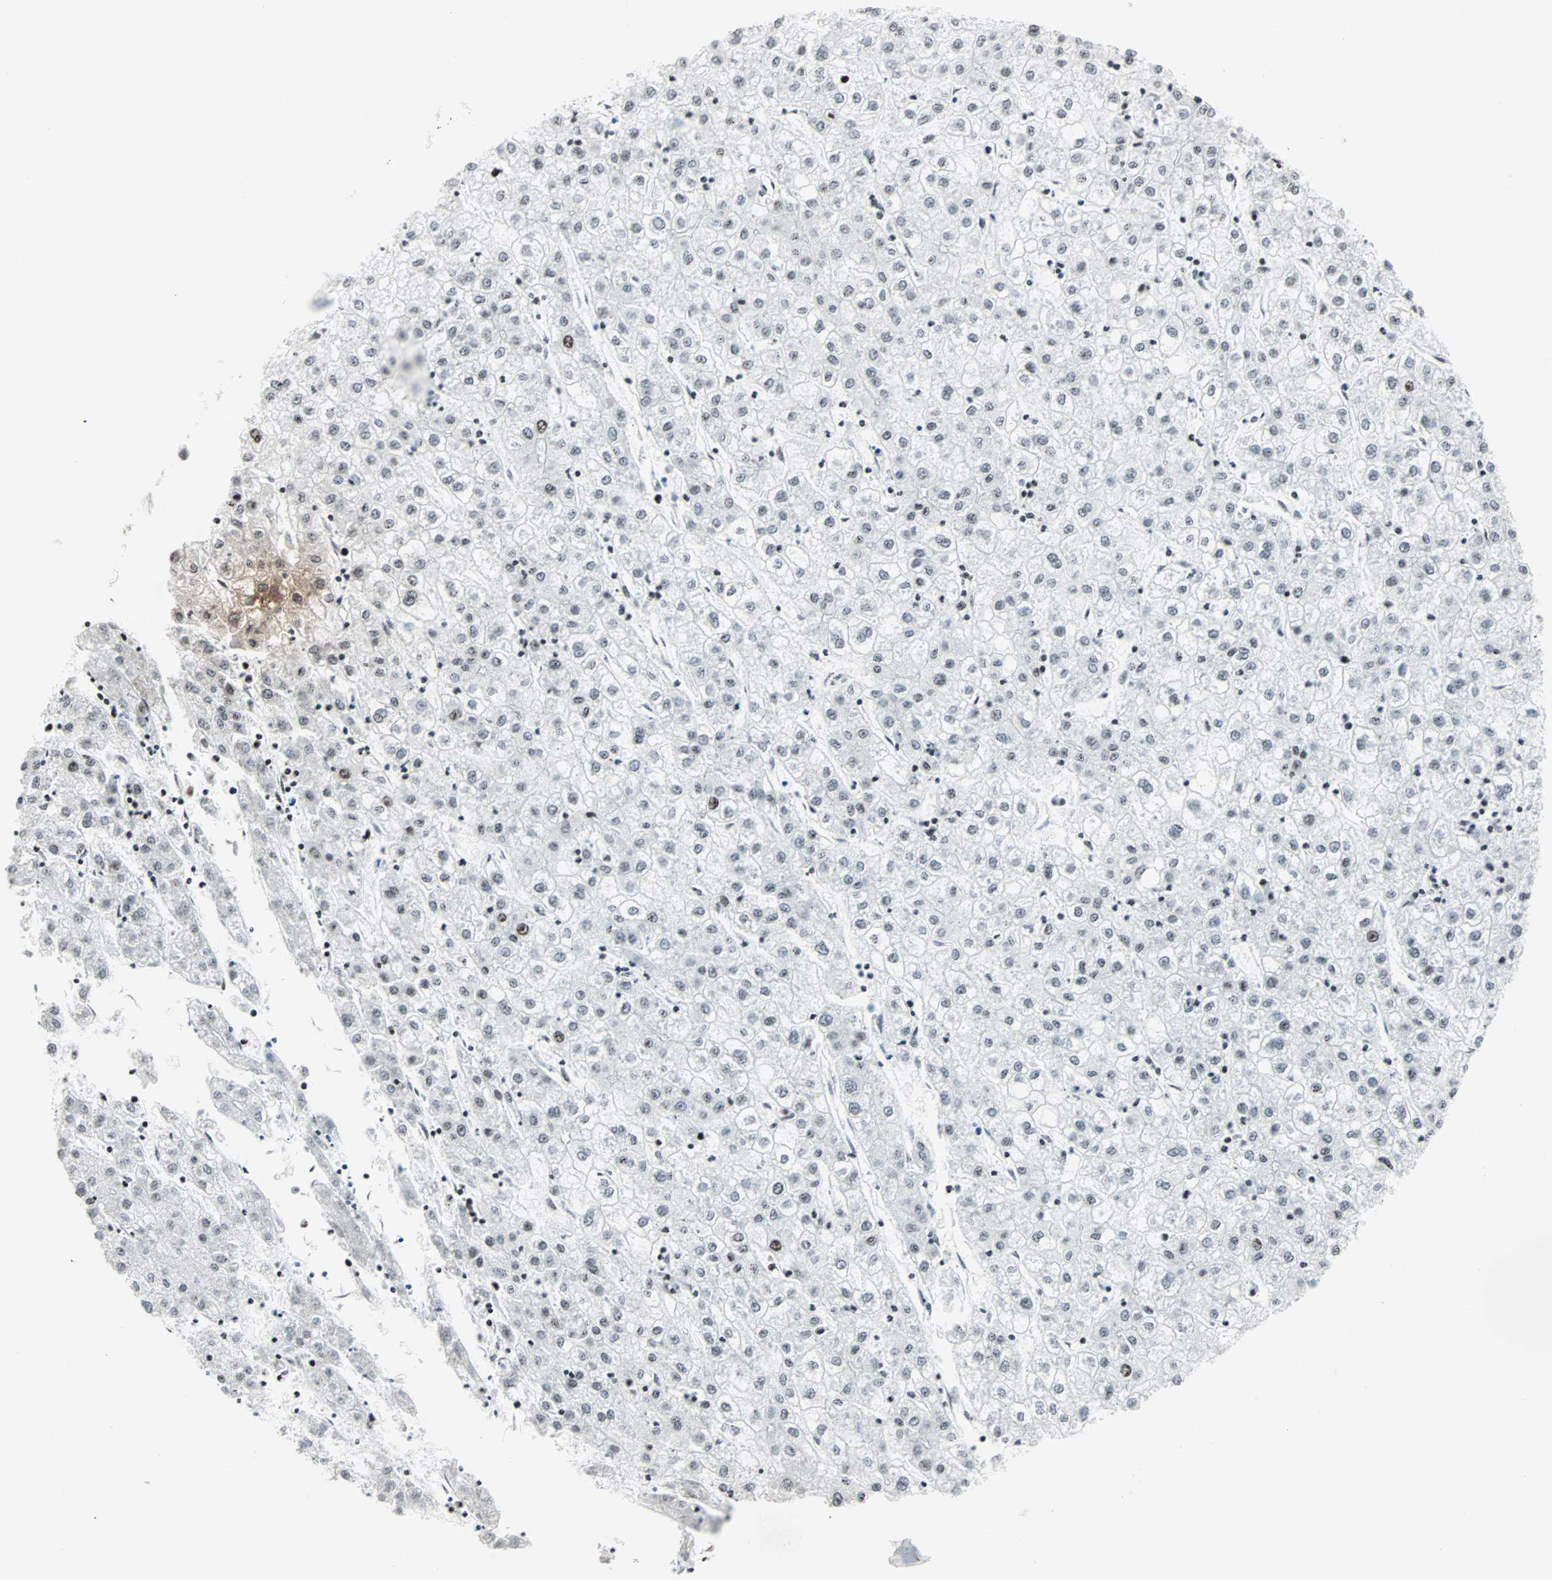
{"staining": {"intensity": "weak", "quantity": "25%-75%", "location": "nuclear"}, "tissue": "liver cancer", "cell_type": "Tumor cells", "image_type": "cancer", "snomed": [{"axis": "morphology", "description": "Carcinoma, Hepatocellular, NOS"}, {"axis": "topography", "description": "Liver"}], "caption": "Immunohistochemical staining of human liver cancer shows low levels of weak nuclear positivity in approximately 25%-75% of tumor cells.", "gene": "CENPA", "patient": {"sex": "male", "age": 72}}